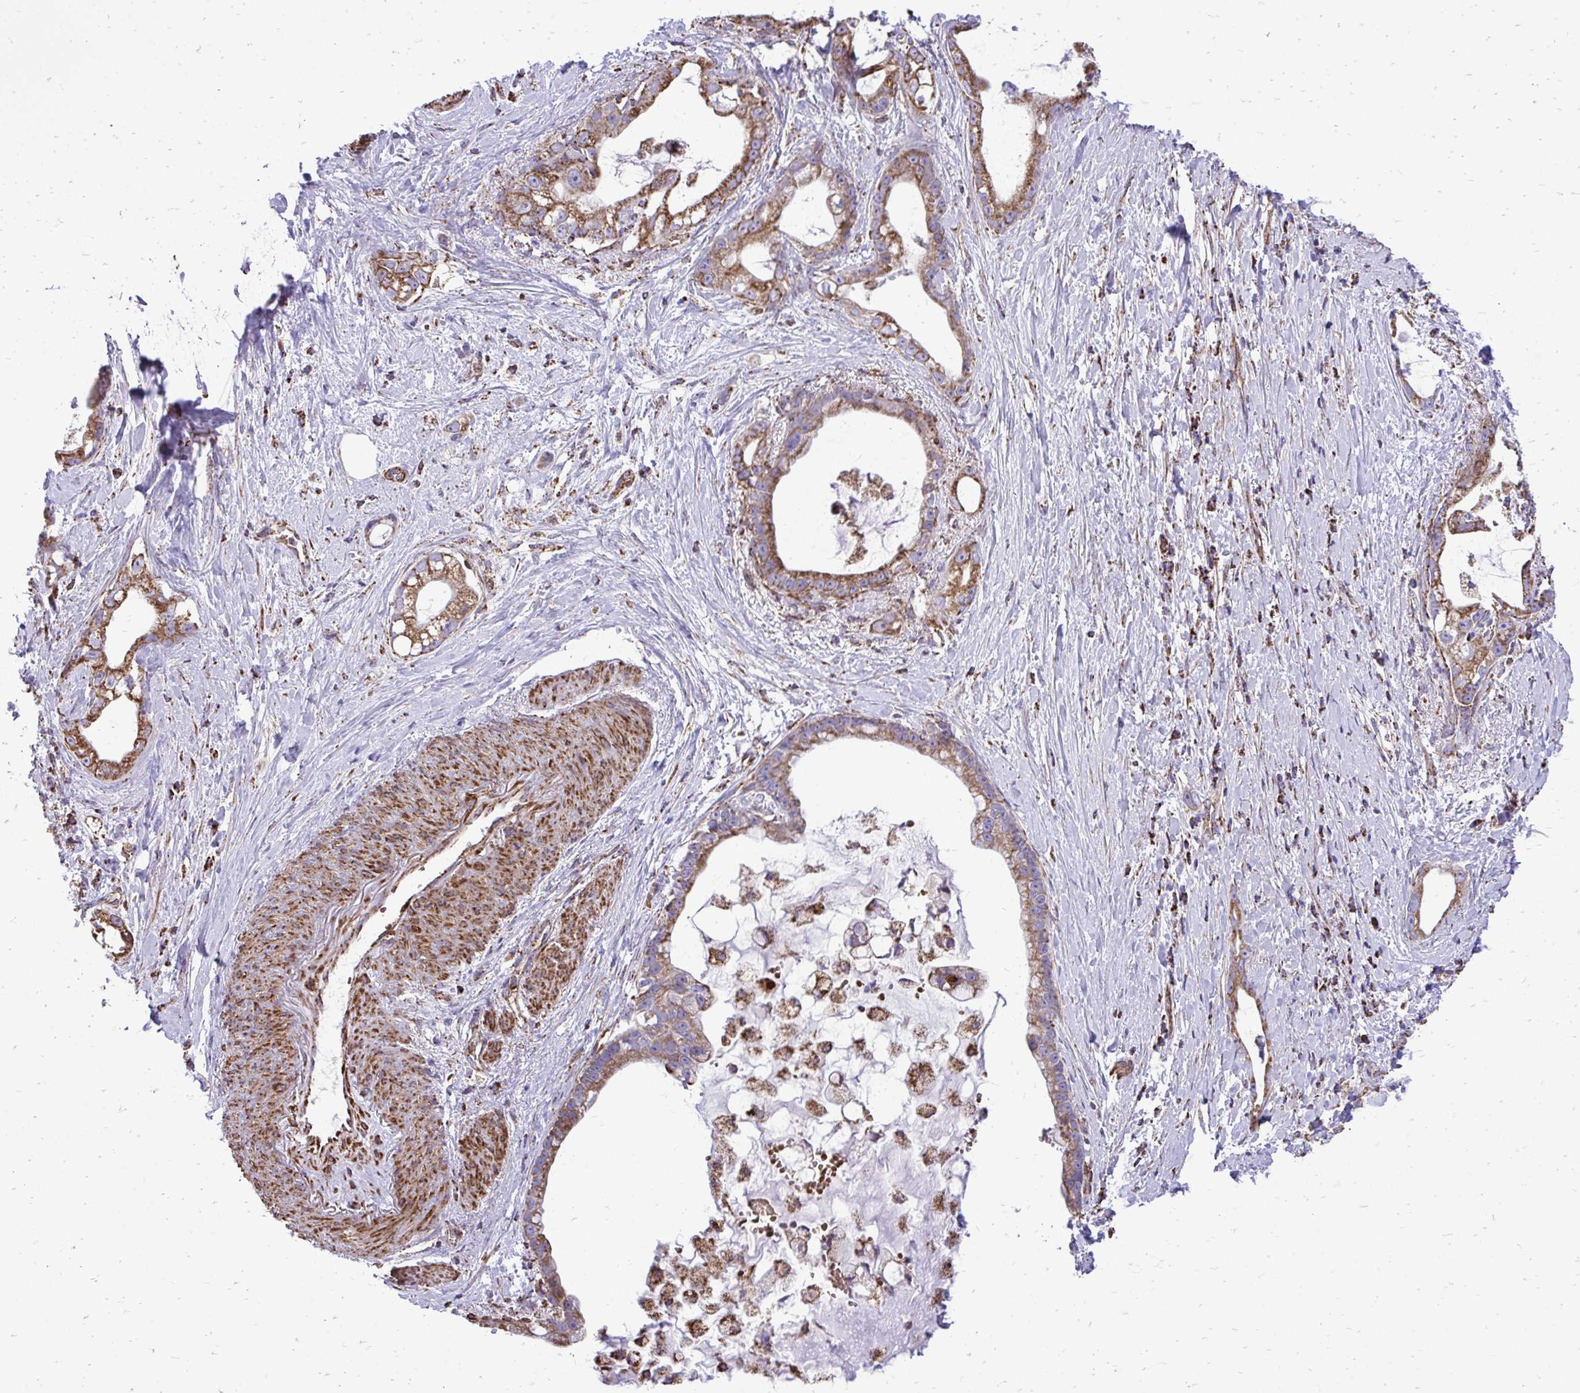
{"staining": {"intensity": "moderate", "quantity": ">75%", "location": "cytoplasmic/membranous"}, "tissue": "stomach cancer", "cell_type": "Tumor cells", "image_type": "cancer", "snomed": [{"axis": "morphology", "description": "Adenocarcinoma, NOS"}, {"axis": "topography", "description": "Stomach"}], "caption": "Adenocarcinoma (stomach) stained for a protein (brown) displays moderate cytoplasmic/membranous positive positivity in about >75% of tumor cells.", "gene": "UBE2C", "patient": {"sex": "male", "age": 55}}